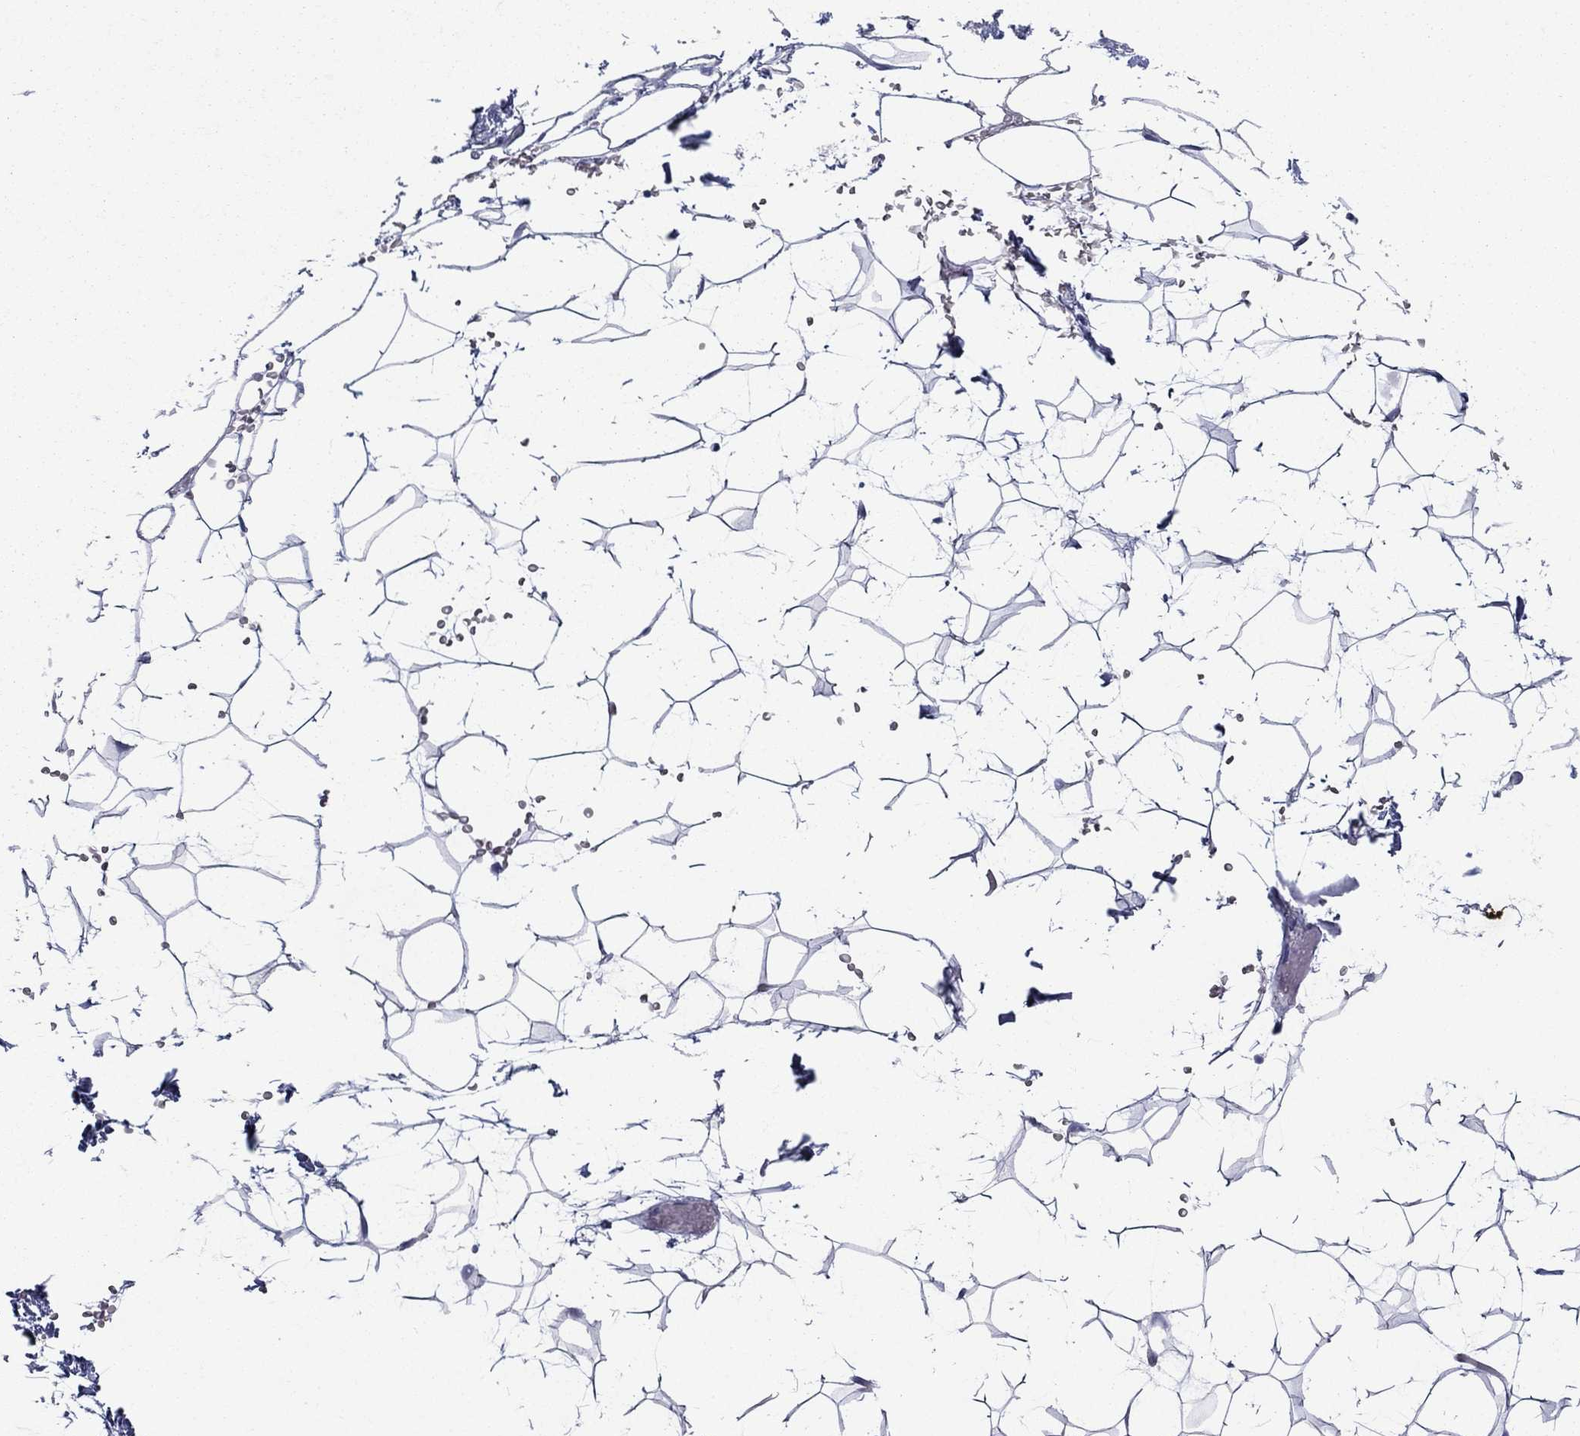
{"staining": {"intensity": "negative", "quantity": "none", "location": "none"}, "tissue": "adipose tissue", "cell_type": "Adipocytes", "image_type": "normal", "snomed": [{"axis": "morphology", "description": "Normal tissue, NOS"}, {"axis": "topography", "description": "Skin"}, {"axis": "topography", "description": "Peripheral nerve tissue"}], "caption": "Immunohistochemistry (IHC) micrograph of benign human adipose tissue stained for a protein (brown), which demonstrates no positivity in adipocytes. (Immunohistochemistry, brightfield microscopy, high magnification).", "gene": "SULT2B1", "patient": {"sex": "female", "age": 56}}